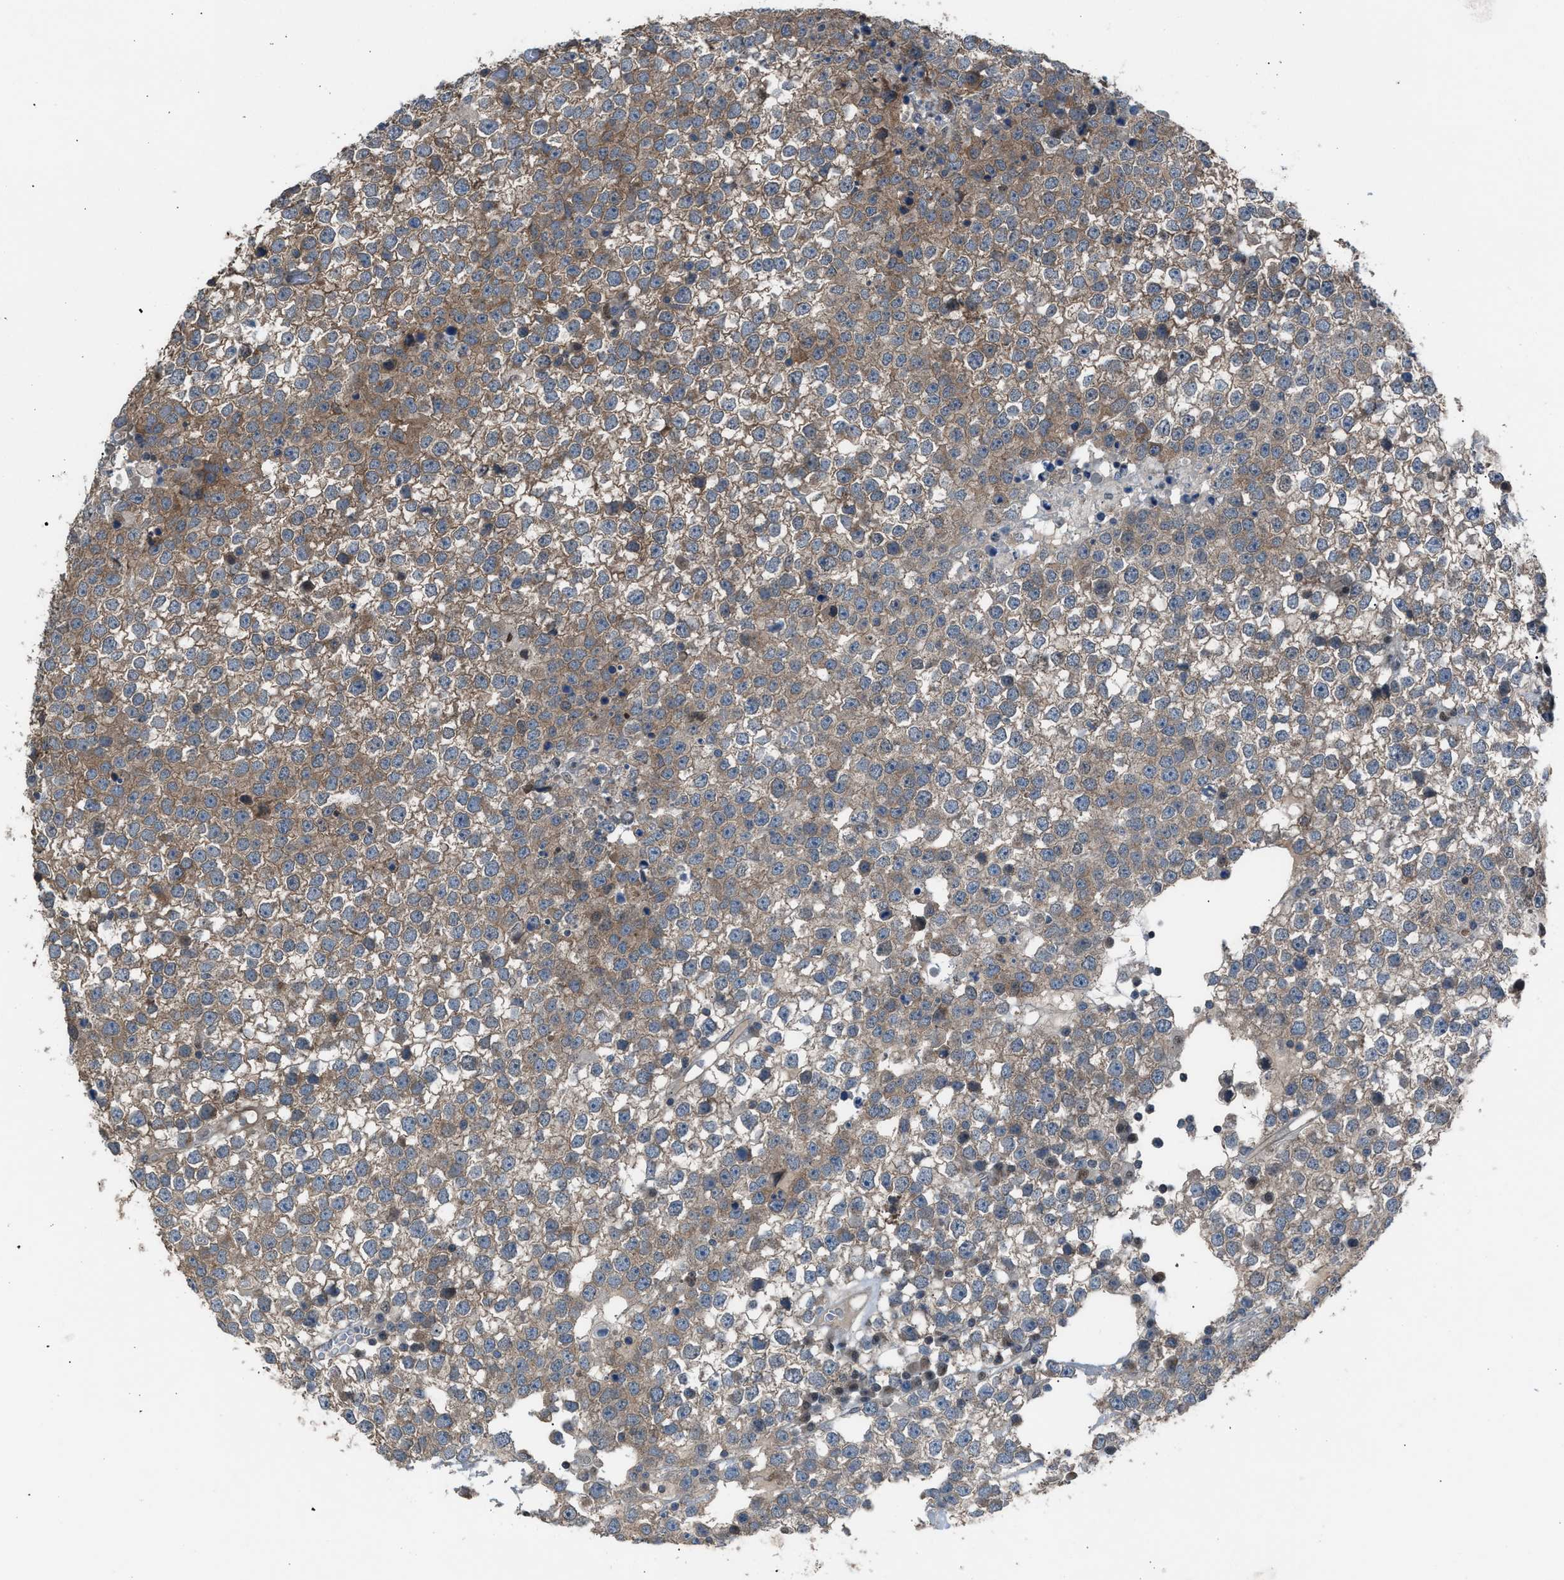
{"staining": {"intensity": "moderate", "quantity": ">75%", "location": "cytoplasmic/membranous"}, "tissue": "testis cancer", "cell_type": "Tumor cells", "image_type": "cancer", "snomed": [{"axis": "morphology", "description": "Seminoma, NOS"}, {"axis": "topography", "description": "Testis"}], "caption": "Immunohistochemistry (IHC) of human testis seminoma reveals medium levels of moderate cytoplasmic/membranous positivity in about >75% of tumor cells.", "gene": "CRTC1", "patient": {"sex": "male", "age": 65}}